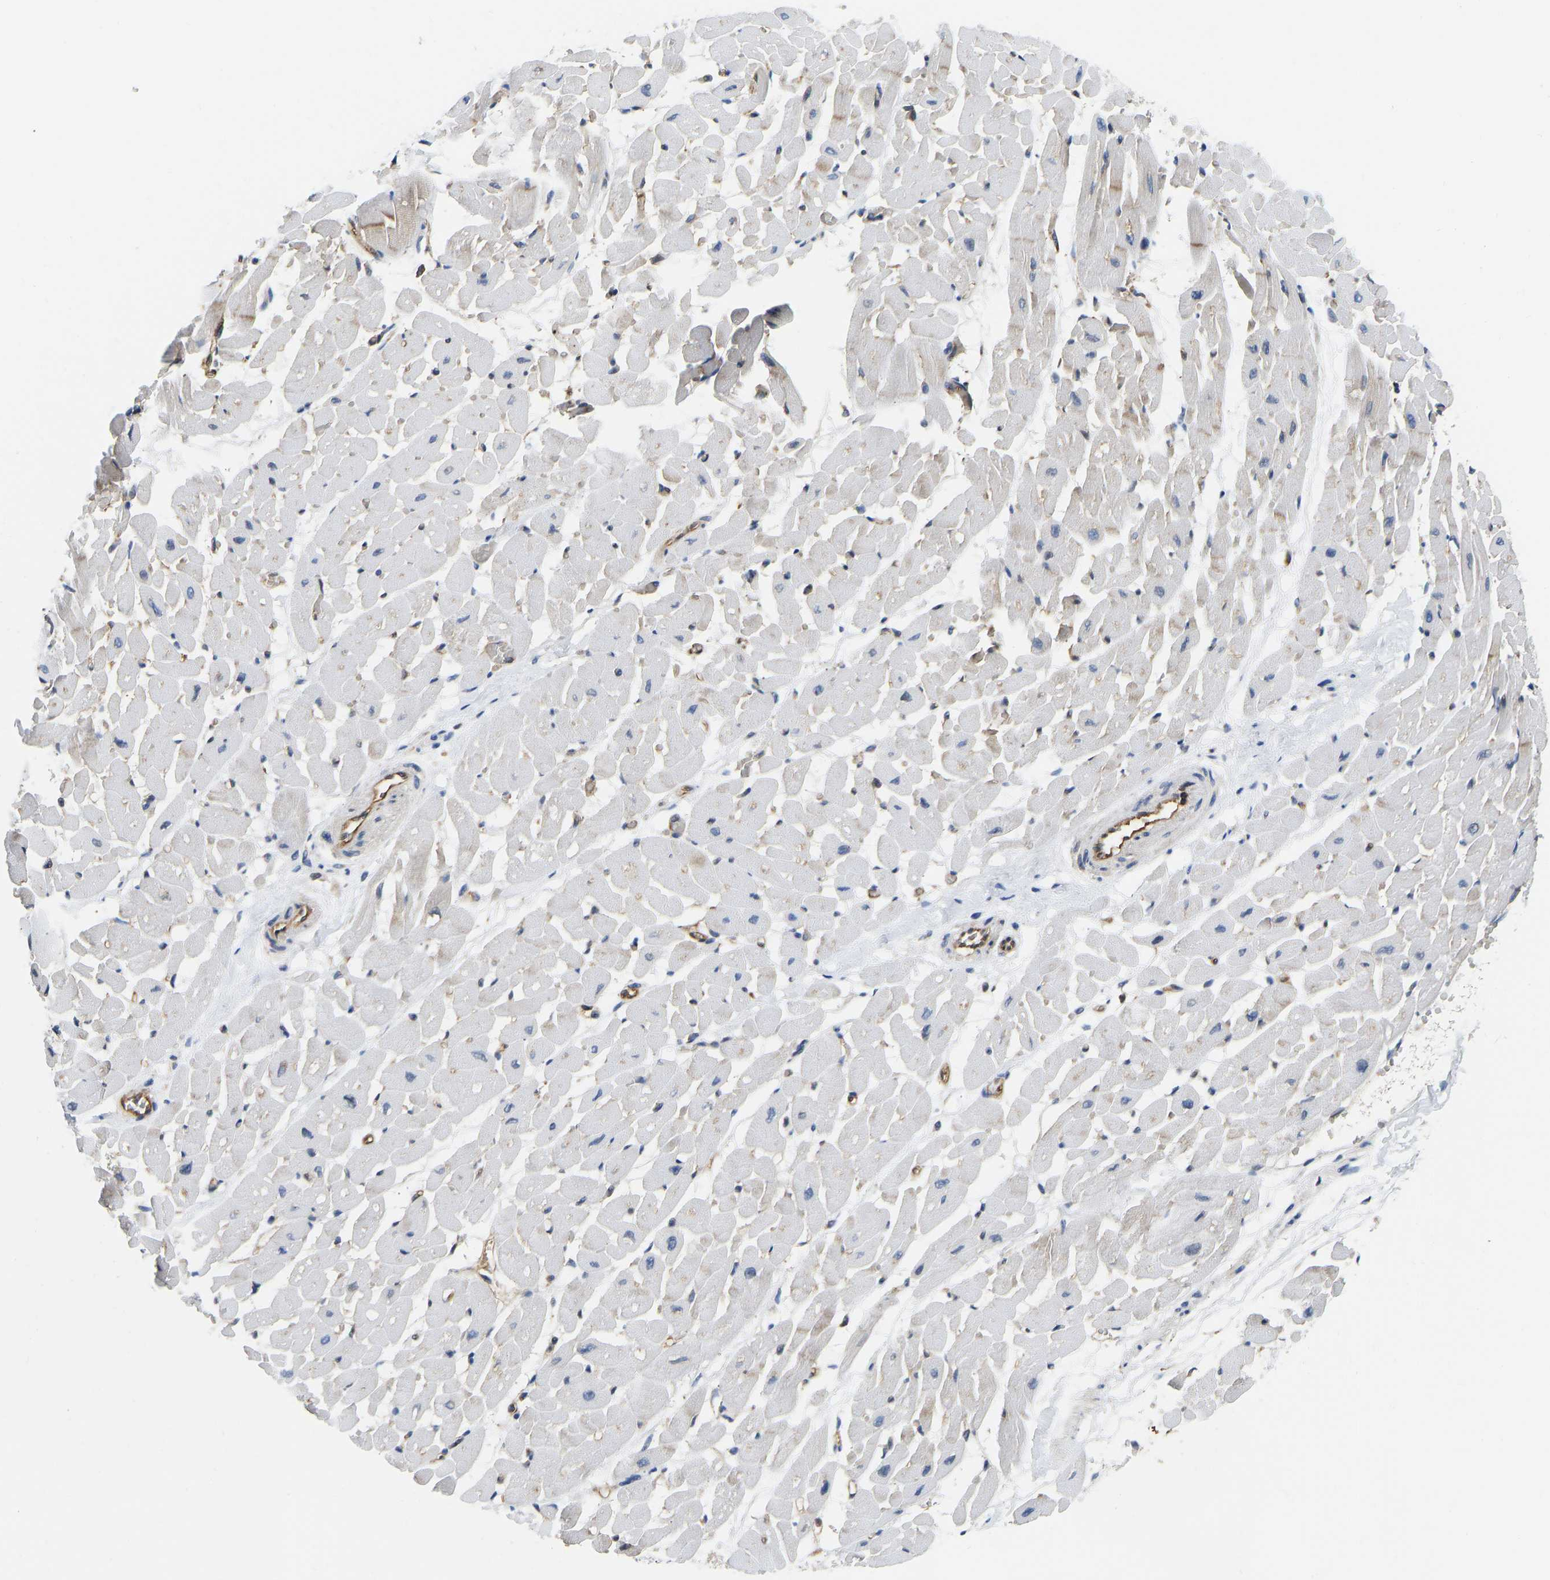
{"staining": {"intensity": "weak", "quantity": "<25%", "location": "cytoplasmic/membranous"}, "tissue": "heart muscle", "cell_type": "Cardiomyocytes", "image_type": "normal", "snomed": [{"axis": "morphology", "description": "Normal tissue, NOS"}, {"axis": "topography", "description": "Heart"}], "caption": "Cardiomyocytes show no significant protein positivity in normal heart muscle.", "gene": "FLNB", "patient": {"sex": "male", "age": 45}}